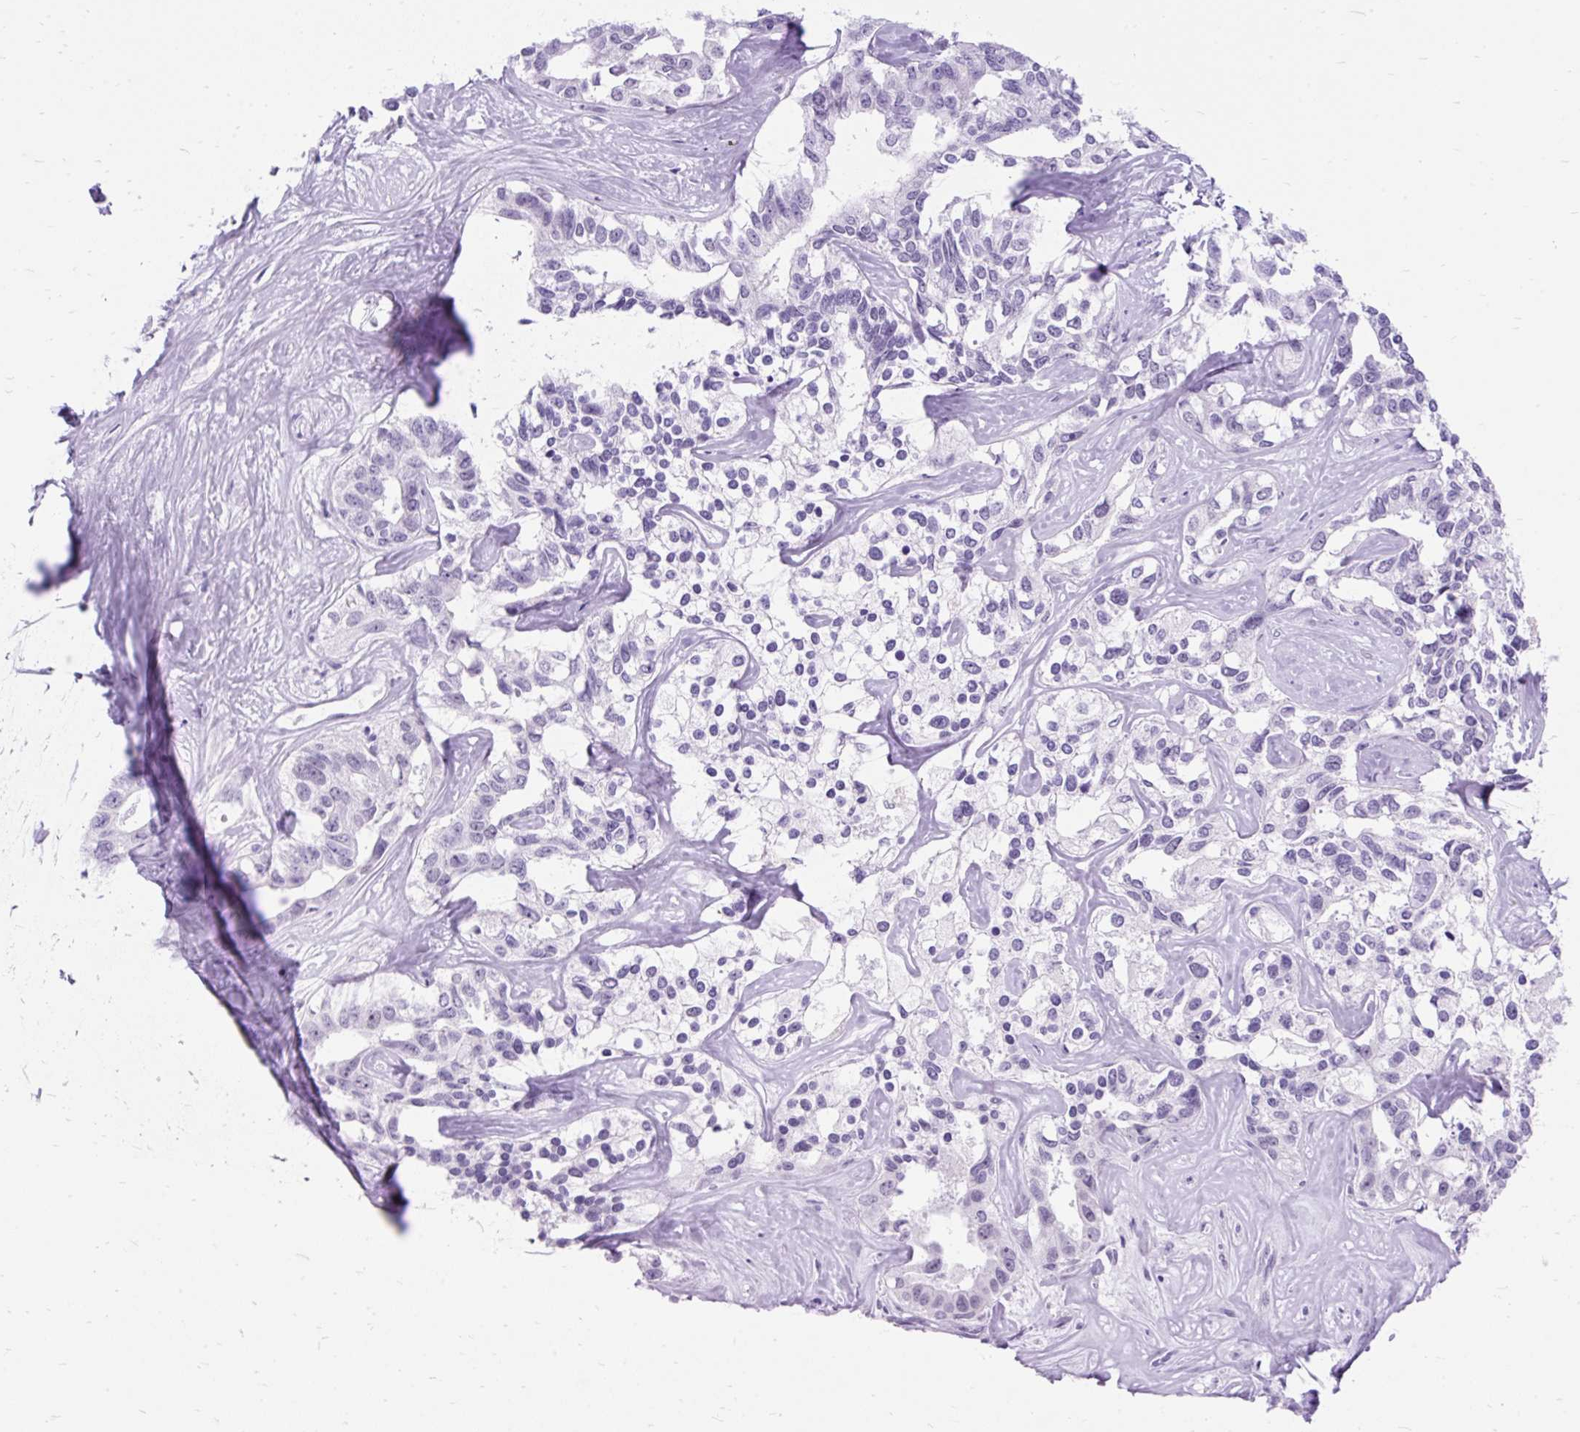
{"staining": {"intensity": "negative", "quantity": "none", "location": "none"}, "tissue": "liver cancer", "cell_type": "Tumor cells", "image_type": "cancer", "snomed": [{"axis": "morphology", "description": "Cholangiocarcinoma"}, {"axis": "topography", "description": "Liver"}], "caption": "Protein analysis of liver cancer (cholangiocarcinoma) displays no significant positivity in tumor cells.", "gene": "SCGB1A1", "patient": {"sex": "male", "age": 59}}